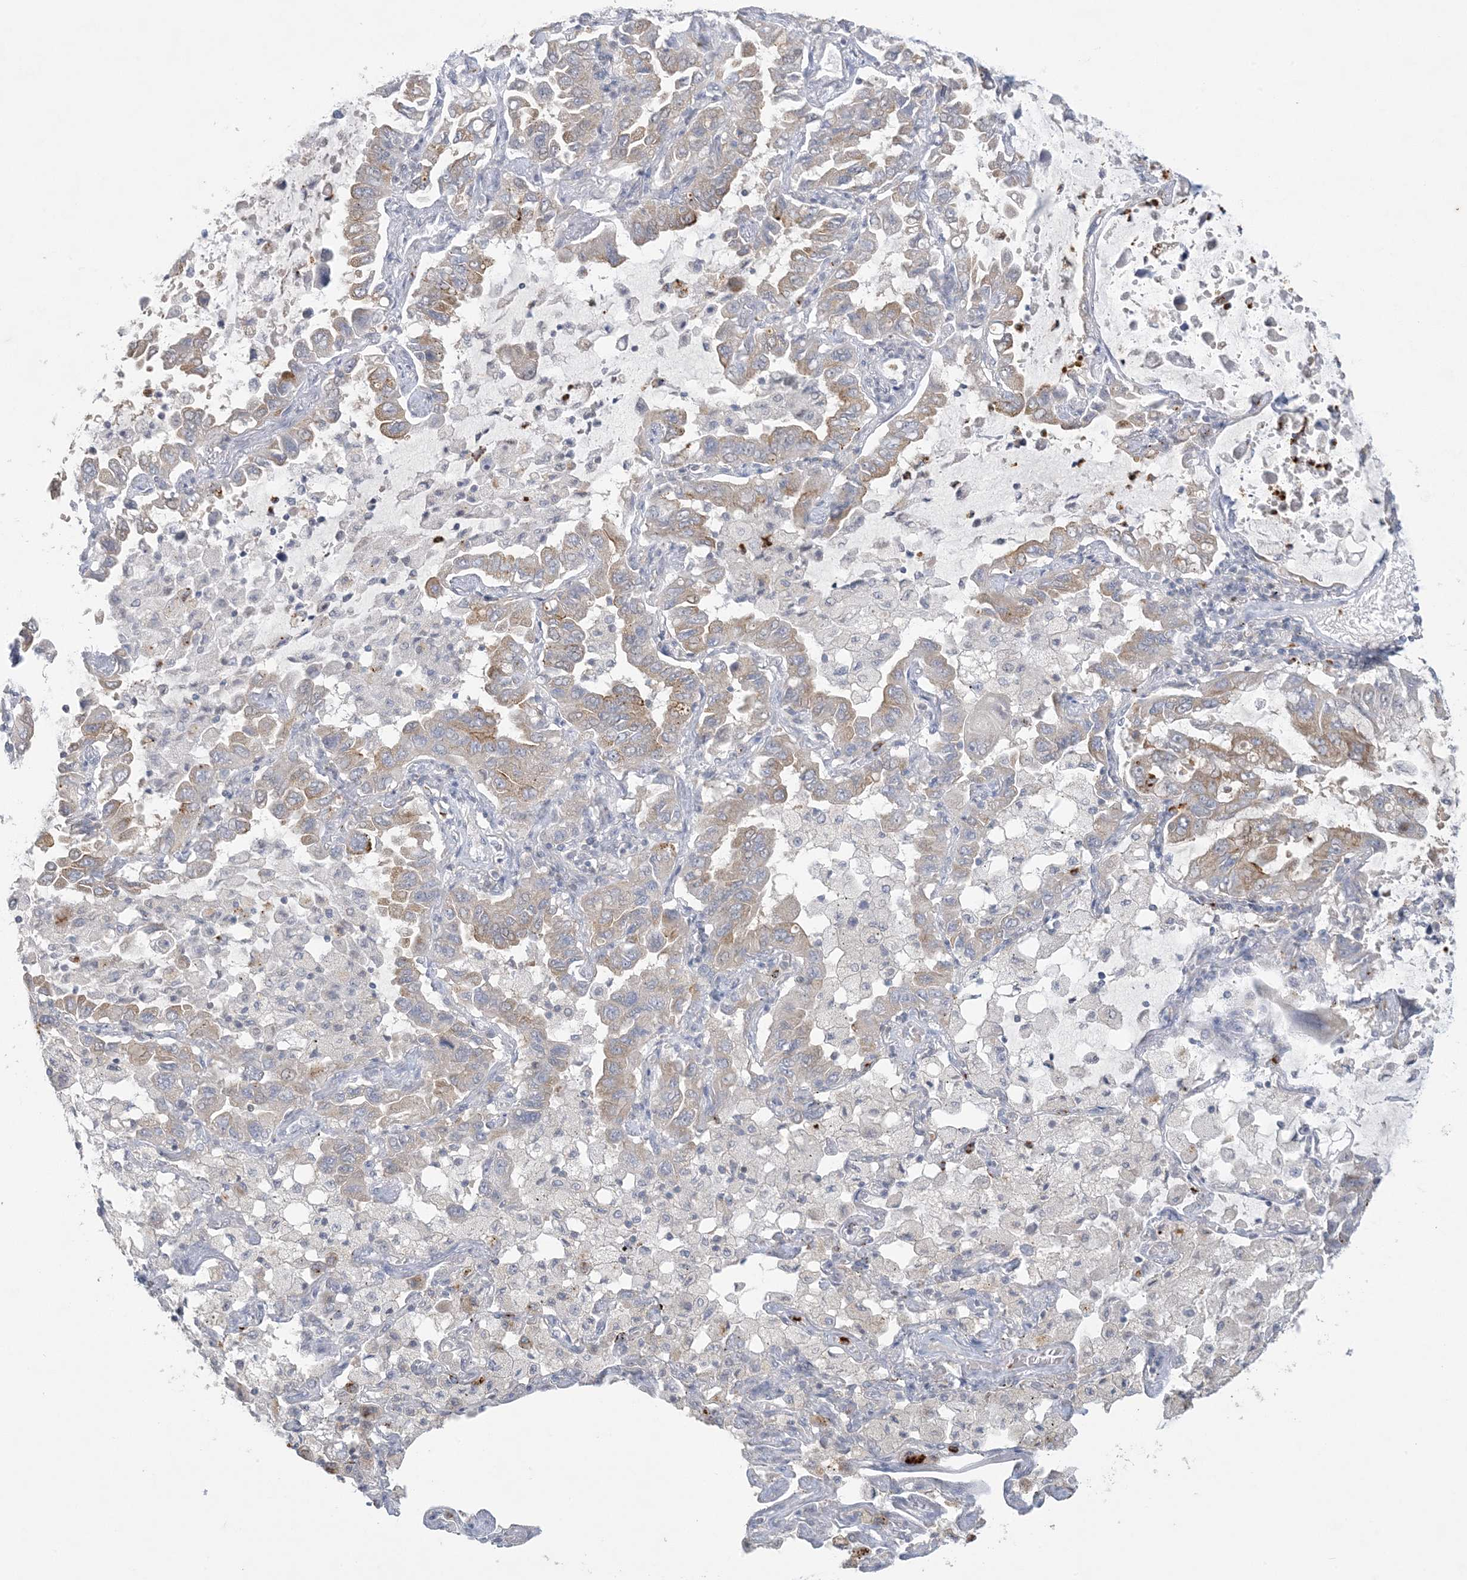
{"staining": {"intensity": "weak", "quantity": "25%-75%", "location": "cytoplasmic/membranous"}, "tissue": "lung cancer", "cell_type": "Tumor cells", "image_type": "cancer", "snomed": [{"axis": "morphology", "description": "Adenocarcinoma, NOS"}, {"axis": "topography", "description": "Lung"}], "caption": "The photomicrograph shows staining of lung cancer, revealing weak cytoplasmic/membranous protein expression (brown color) within tumor cells. The protein of interest is shown in brown color, while the nuclei are stained blue.", "gene": "KIF3A", "patient": {"sex": "male", "age": 64}}